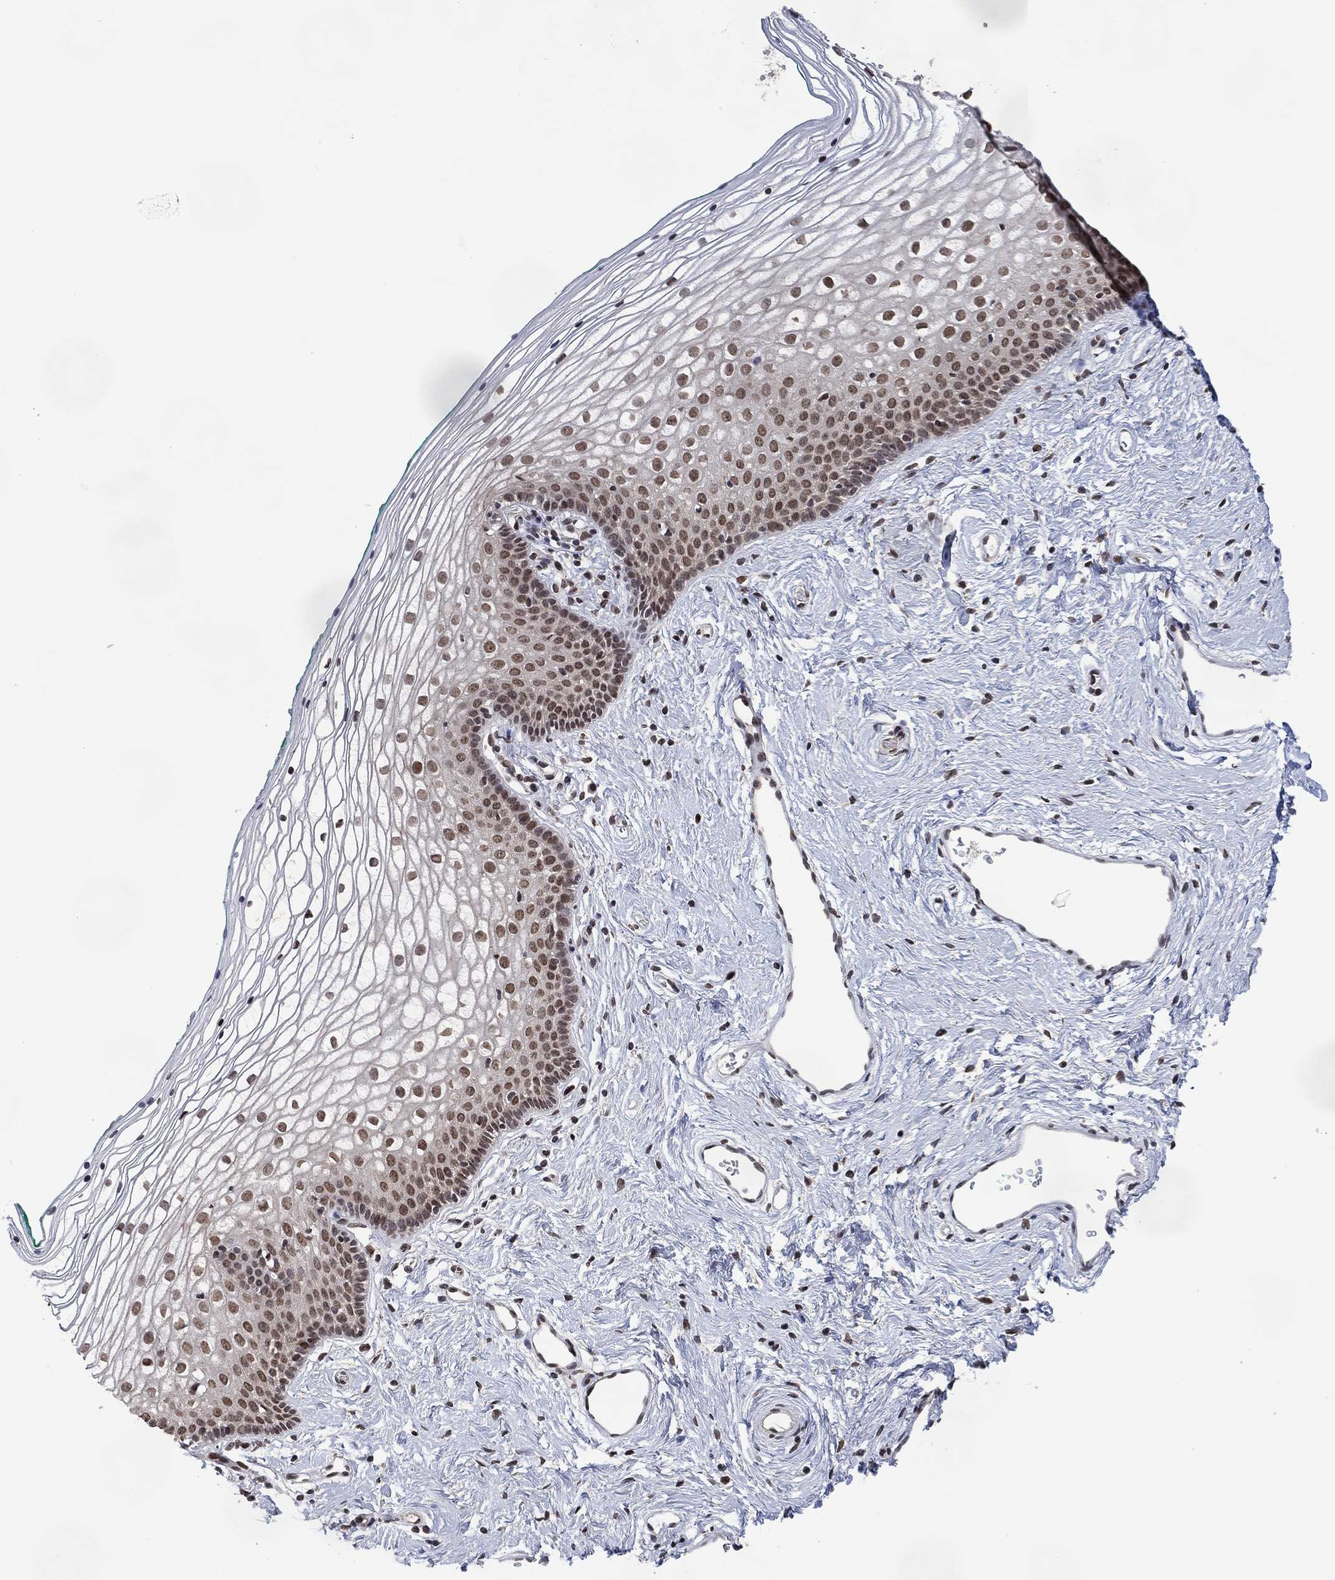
{"staining": {"intensity": "moderate", "quantity": "25%-75%", "location": "nuclear"}, "tissue": "vagina", "cell_type": "Squamous epithelial cells", "image_type": "normal", "snomed": [{"axis": "morphology", "description": "Normal tissue, NOS"}, {"axis": "topography", "description": "Vagina"}], "caption": "Immunohistochemical staining of normal vagina exhibits 25%-75% levels of moderate nuclear protein staining in about 25%-75% of squamous epithelial cells. The protein is stained brown, and the nuclei are stained in blue (DAB IHC with brightfield microscopy, high magnification).", "gene": "EHMT1", "patient": {"sex": "female", "age": 36}}